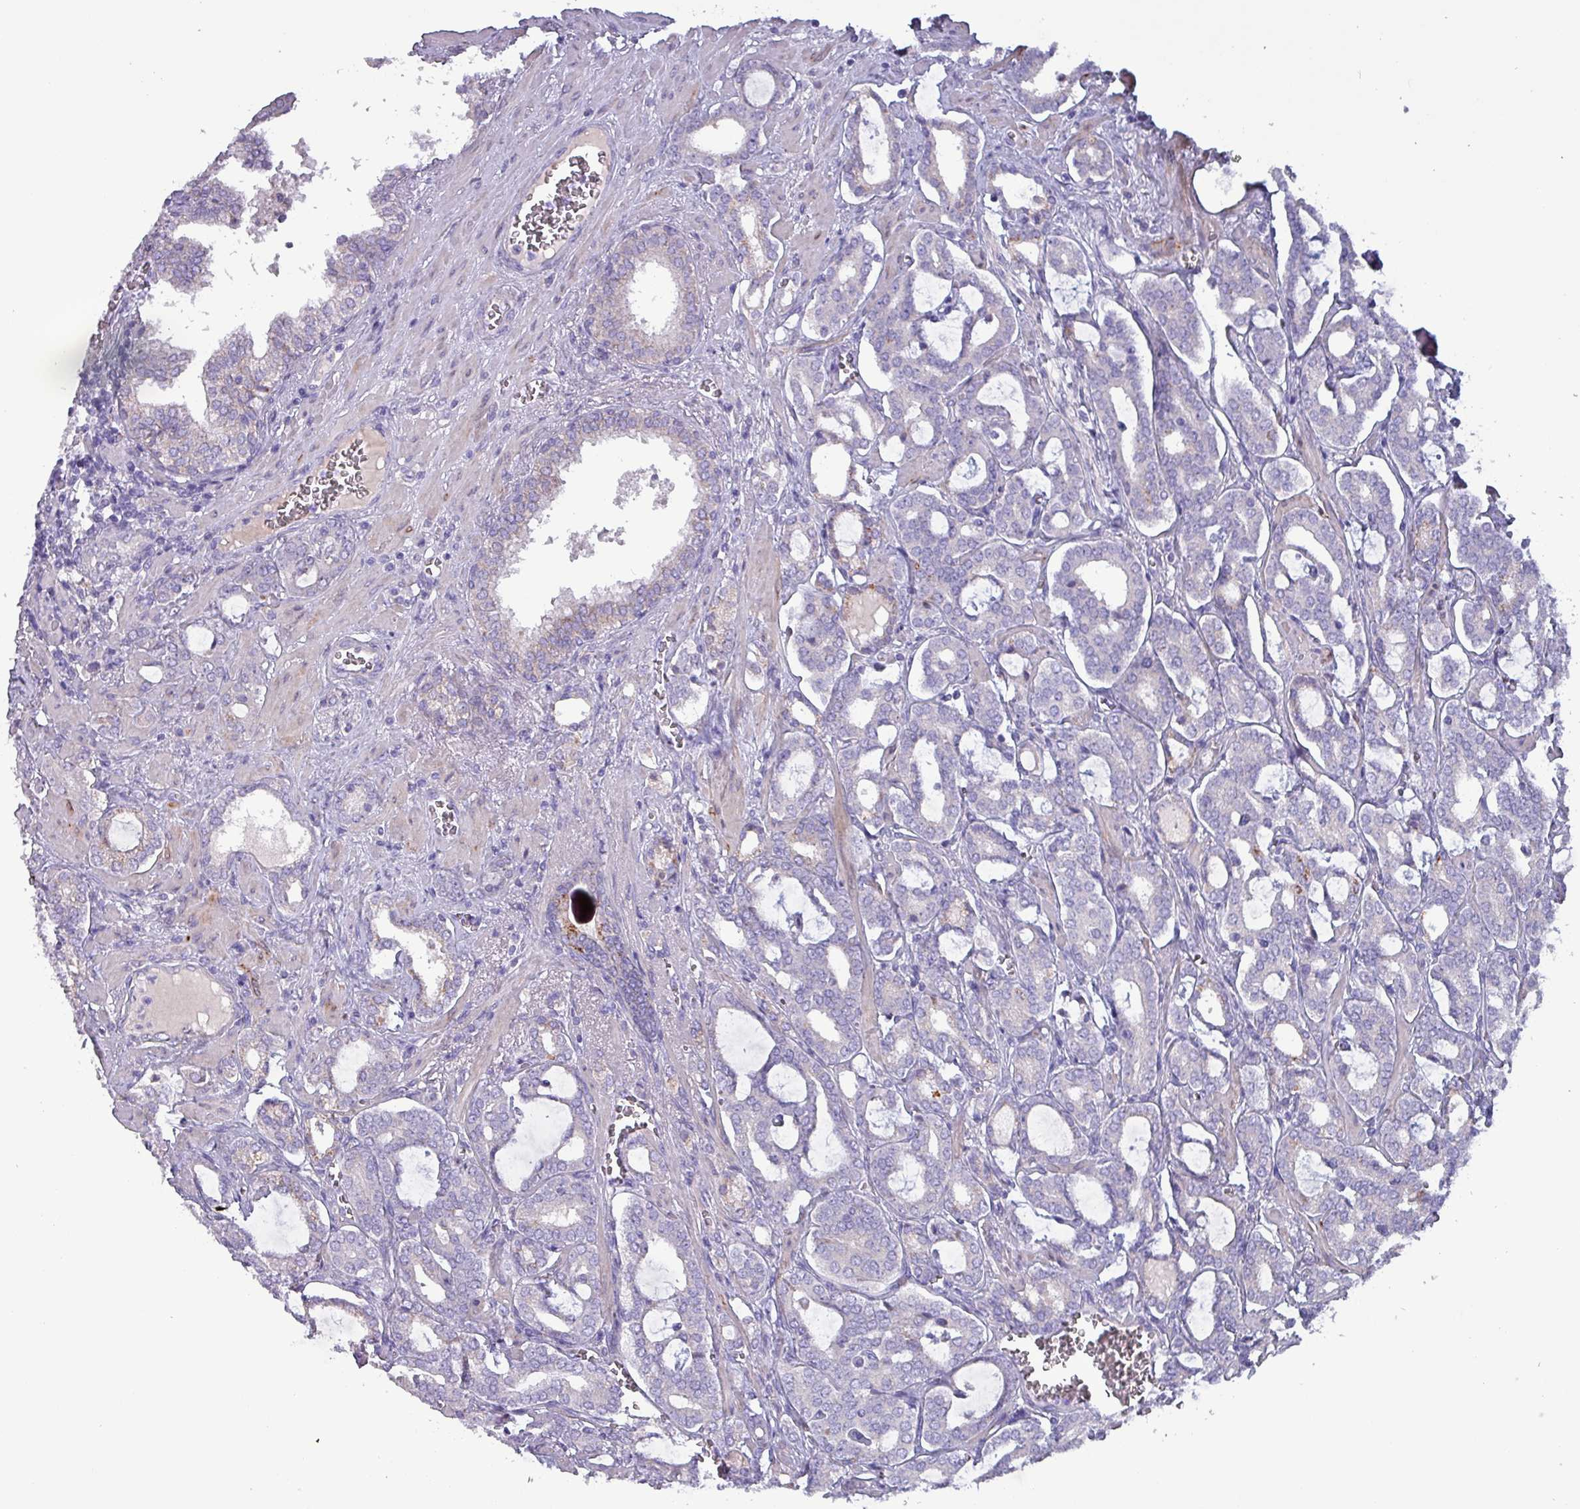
{"staining": {"intensity": "negative", "quantity": "none", "location": "none"}, "tissue": "prostate cancer", "cell_type": "Tumor cells", "image_type": "cancer", "snomed": [{"axis": "morphology", "description": "Adenocarcinoma, High grade"}, {"axis": "topography", "description": "Prostate and seminal vesicle, NOS"}], "caption": "IHC image of neoplastic tissue: adenocarcinoma (high-grade) (prostate) stained with DAB (3,3'-diaminobenzidine) displays no significant protein staining in tumor cells. The staining was performed using DAB (3,3'-diaminobenzidine) to visualize the protein expression in brown, while the nuclei were stained in blue with hematoxylin (Magnification: 20x).", "gene": "HSD3B7", "patient": {"sex": "male", "age": 67}}